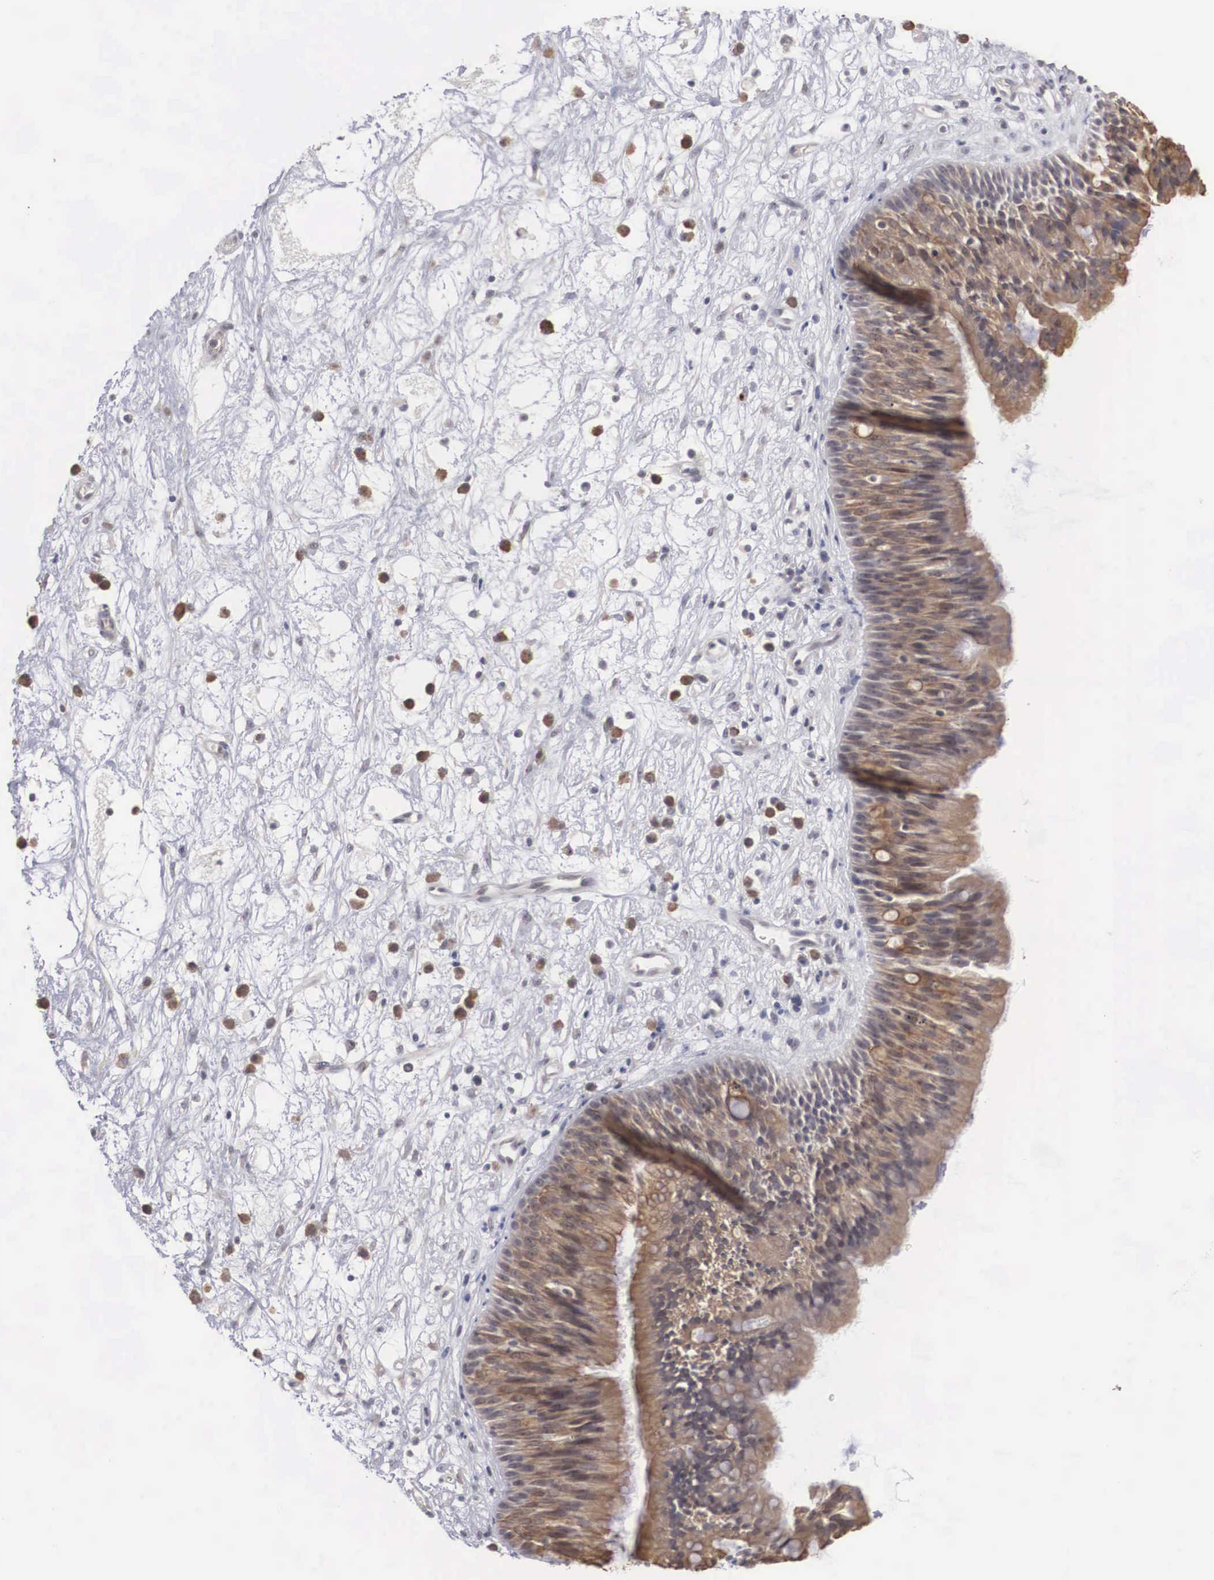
{"staining": {"intensity": "moderate", "quantity": ">75%", "location": "cytoplasmic/membranous"}, "tissue": "nasopharynx", "cell_type": "Respiratory epithelial cells", "image_type": "normal", "snomed": [{"axis": "morphology", "description": "Normal tissue, NOS"}, {"axis": "topography", "description": "Nasopharynx"}], "caption": "Immunohistochemical staining of unremarkable human nasopharynx reveals moderate cytoplasmic/membranous protein expression in about >75% of respiratory epithelial cells.", "gene": "WDR89", "patient": {"sex": "male", "age": 13}}